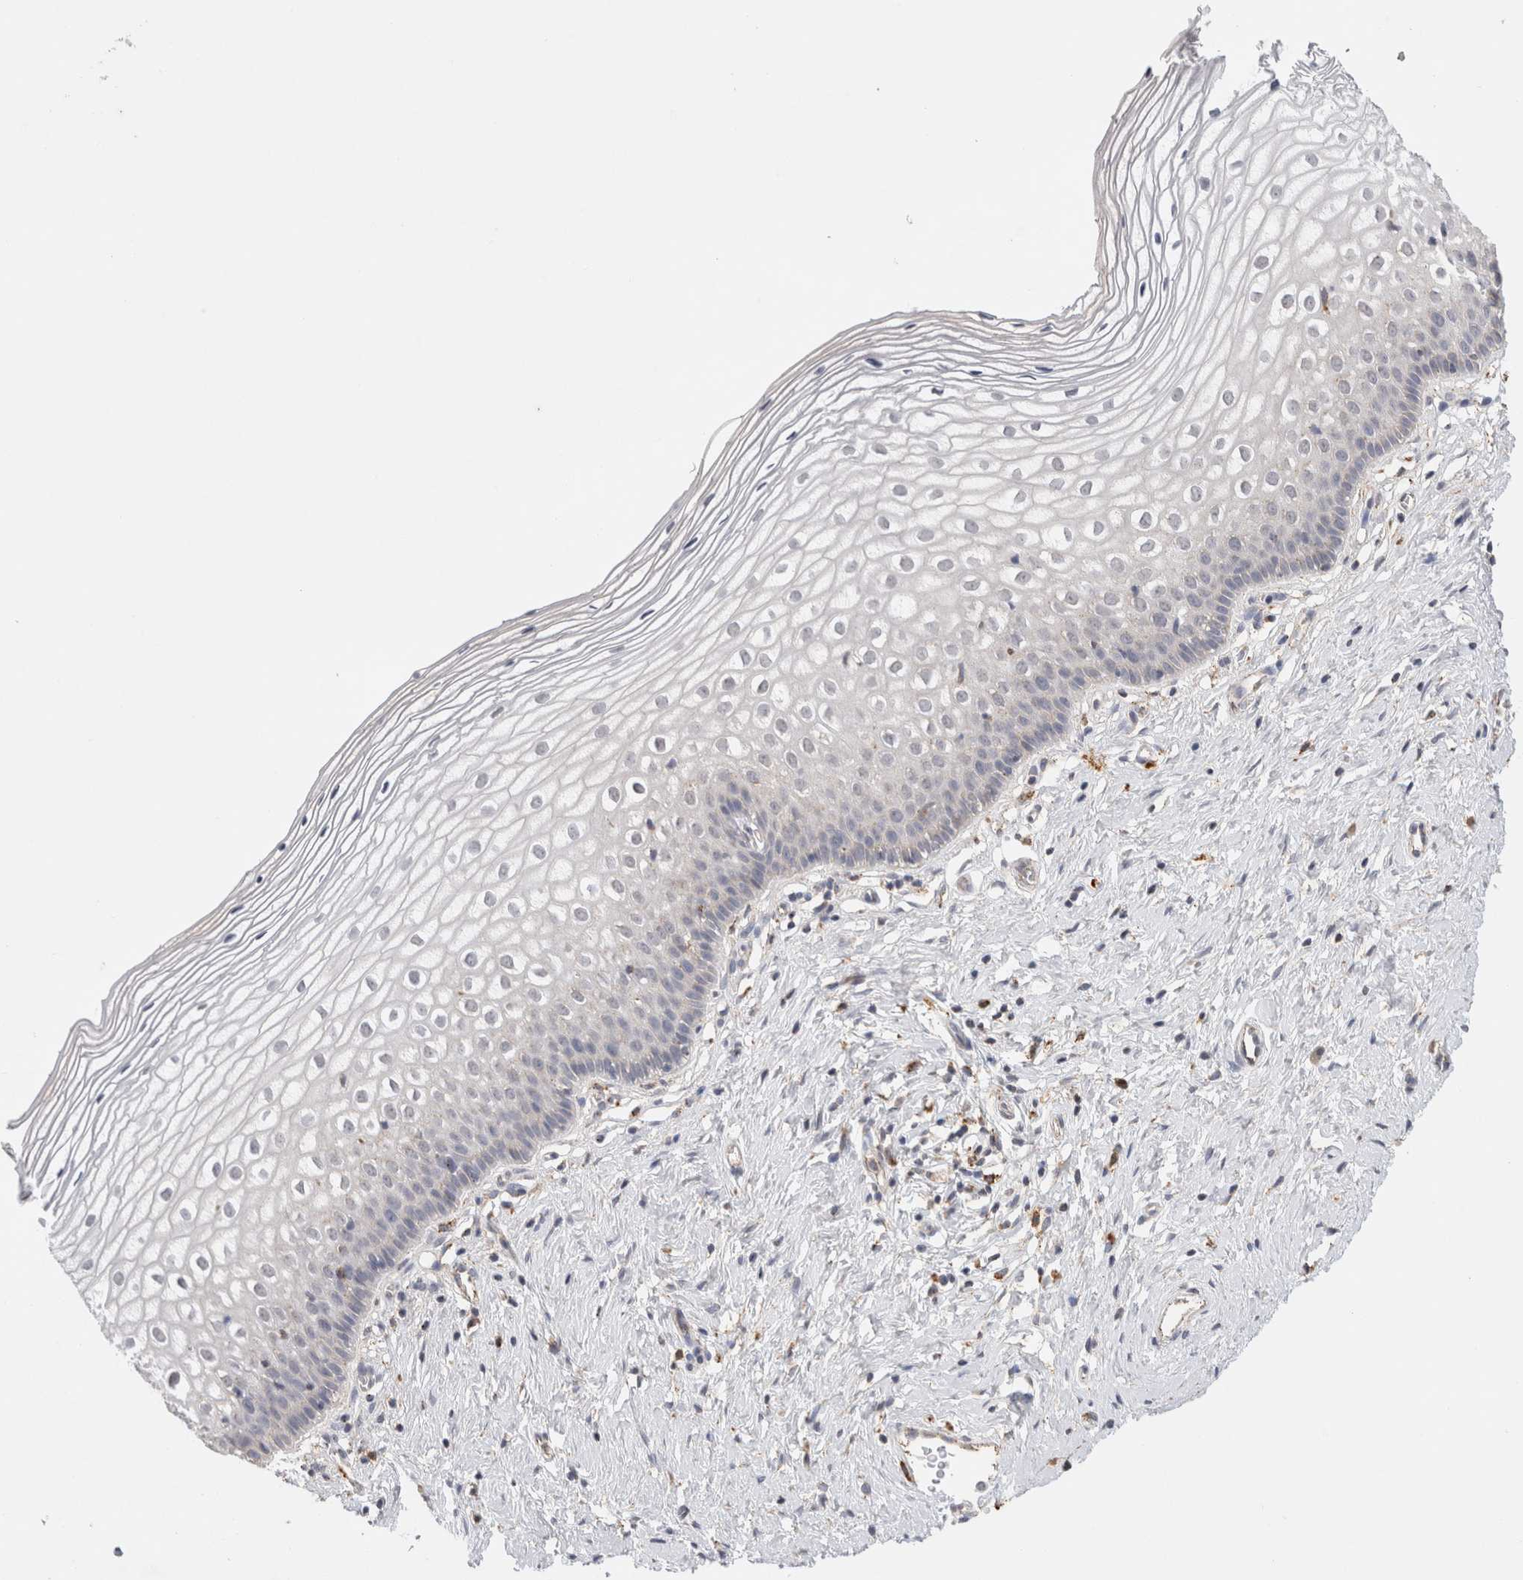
{"staining": {"intensity": "weak", "quantity": "<25%", "location": "cytoplasmic/membranous"}, "tissue": "cervix", "cell_type": "Glandular cells", "image_type": "normal", "snomed": [{"axis": "morphology", "description": "Normal tissue, NOS"}, {"axis": "topography", "description": "Cervix"}], "caption": "Protein analysis of benign cervix shows no significant staining in glandular cells.", "gene": "GNS", "patient": {"sex": "female", "age": 27}}